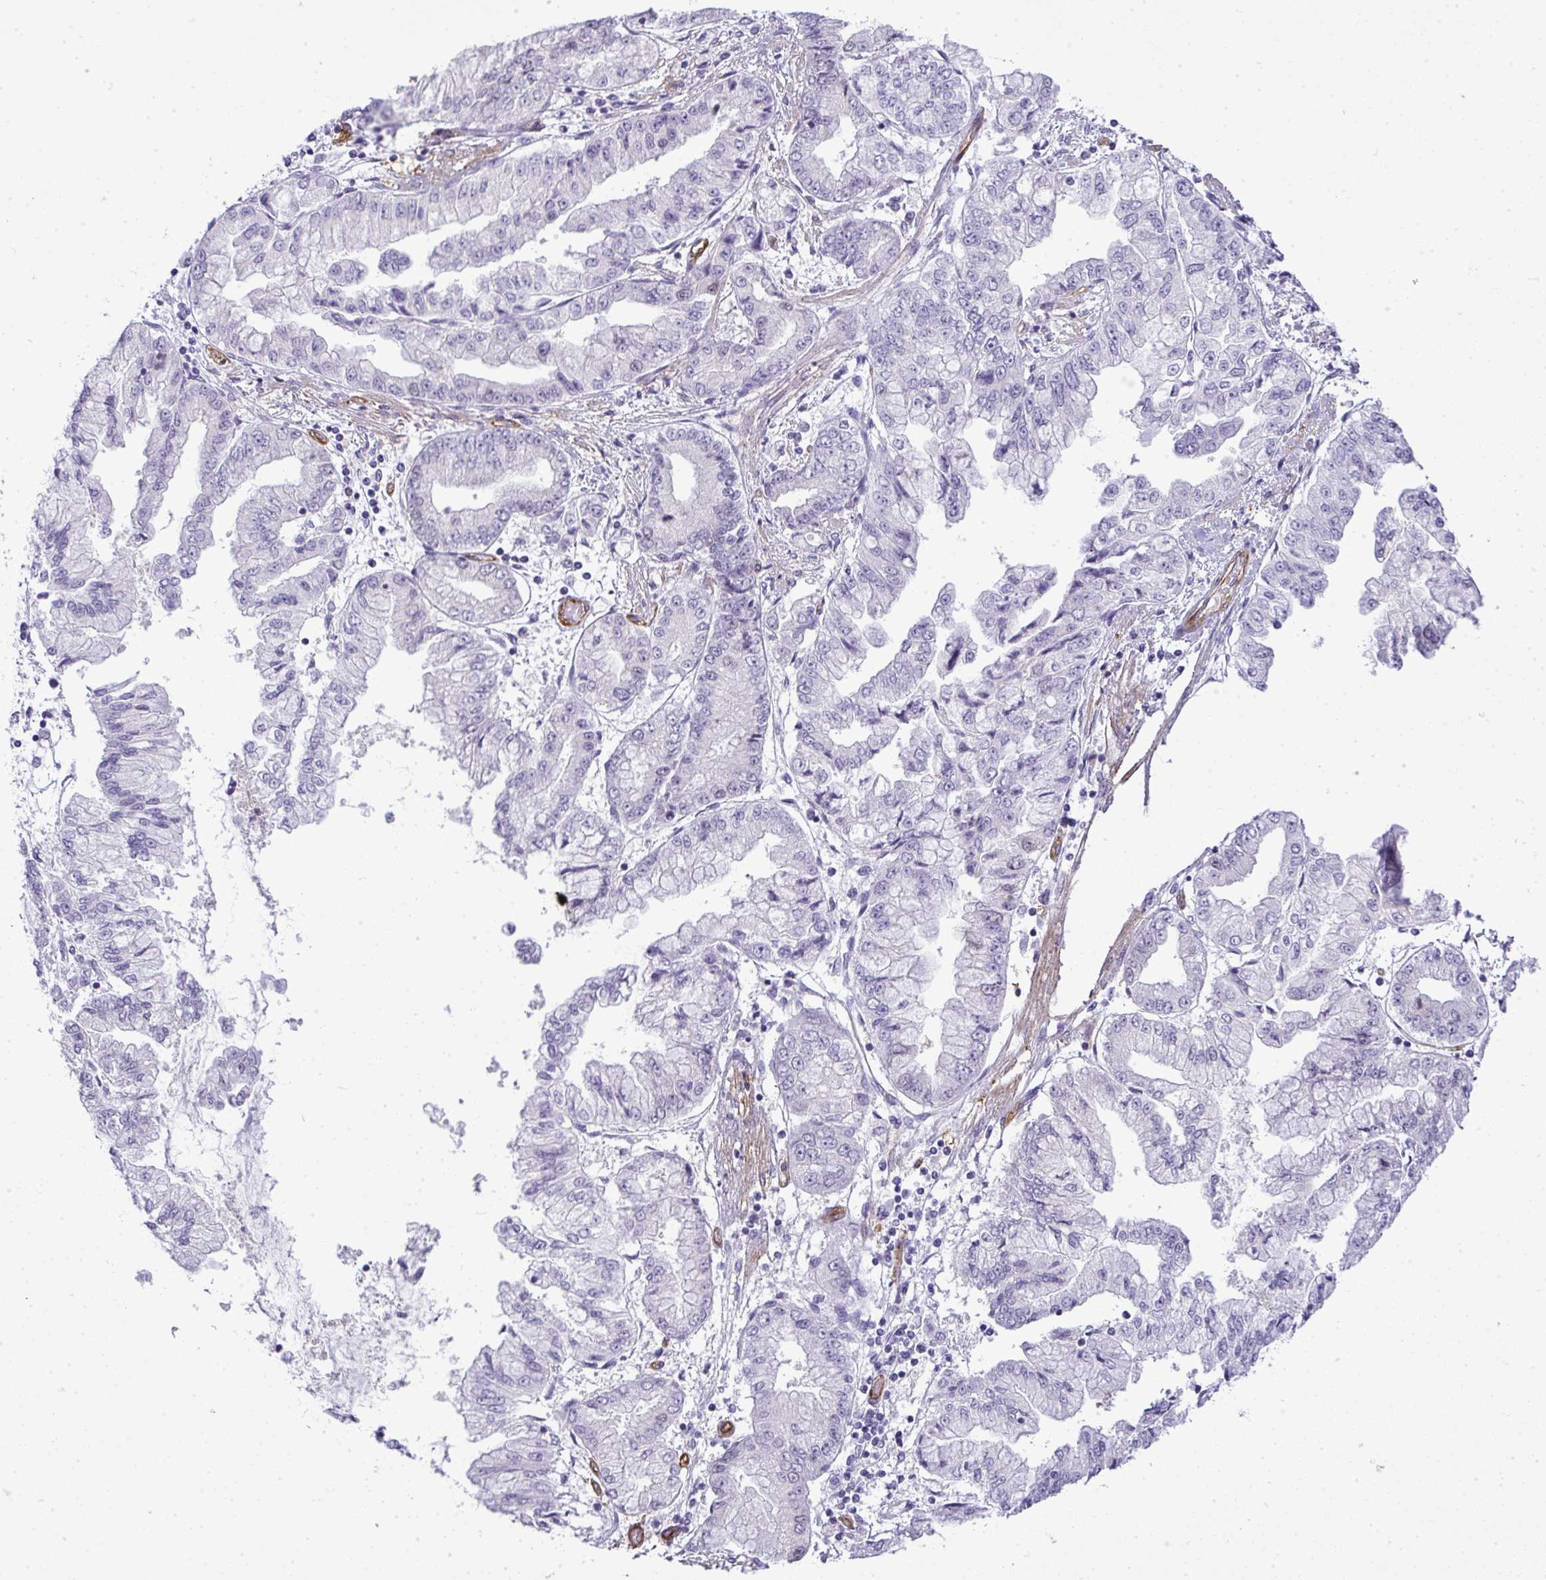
{"staining": {"intensity": "negative", "quantity": "none", "location": "none"}, "tissue": "stomach cancer", "cell_type": "Tumor cells", "image_type": "cancer", "snomed": [{"axis": "morphology", "description": "Adenocarcinoma, NOS"}, {"axis": "topography", "description": "Stomach, upper"}], "caption": "A high-resolution photomicrograph shows immunohistochemistry staining of stomach cancer, which demonstrates no significant expression in tumor cells.", "gene": "UBE2S", "patient": {"sex": "female", "age": 74}}